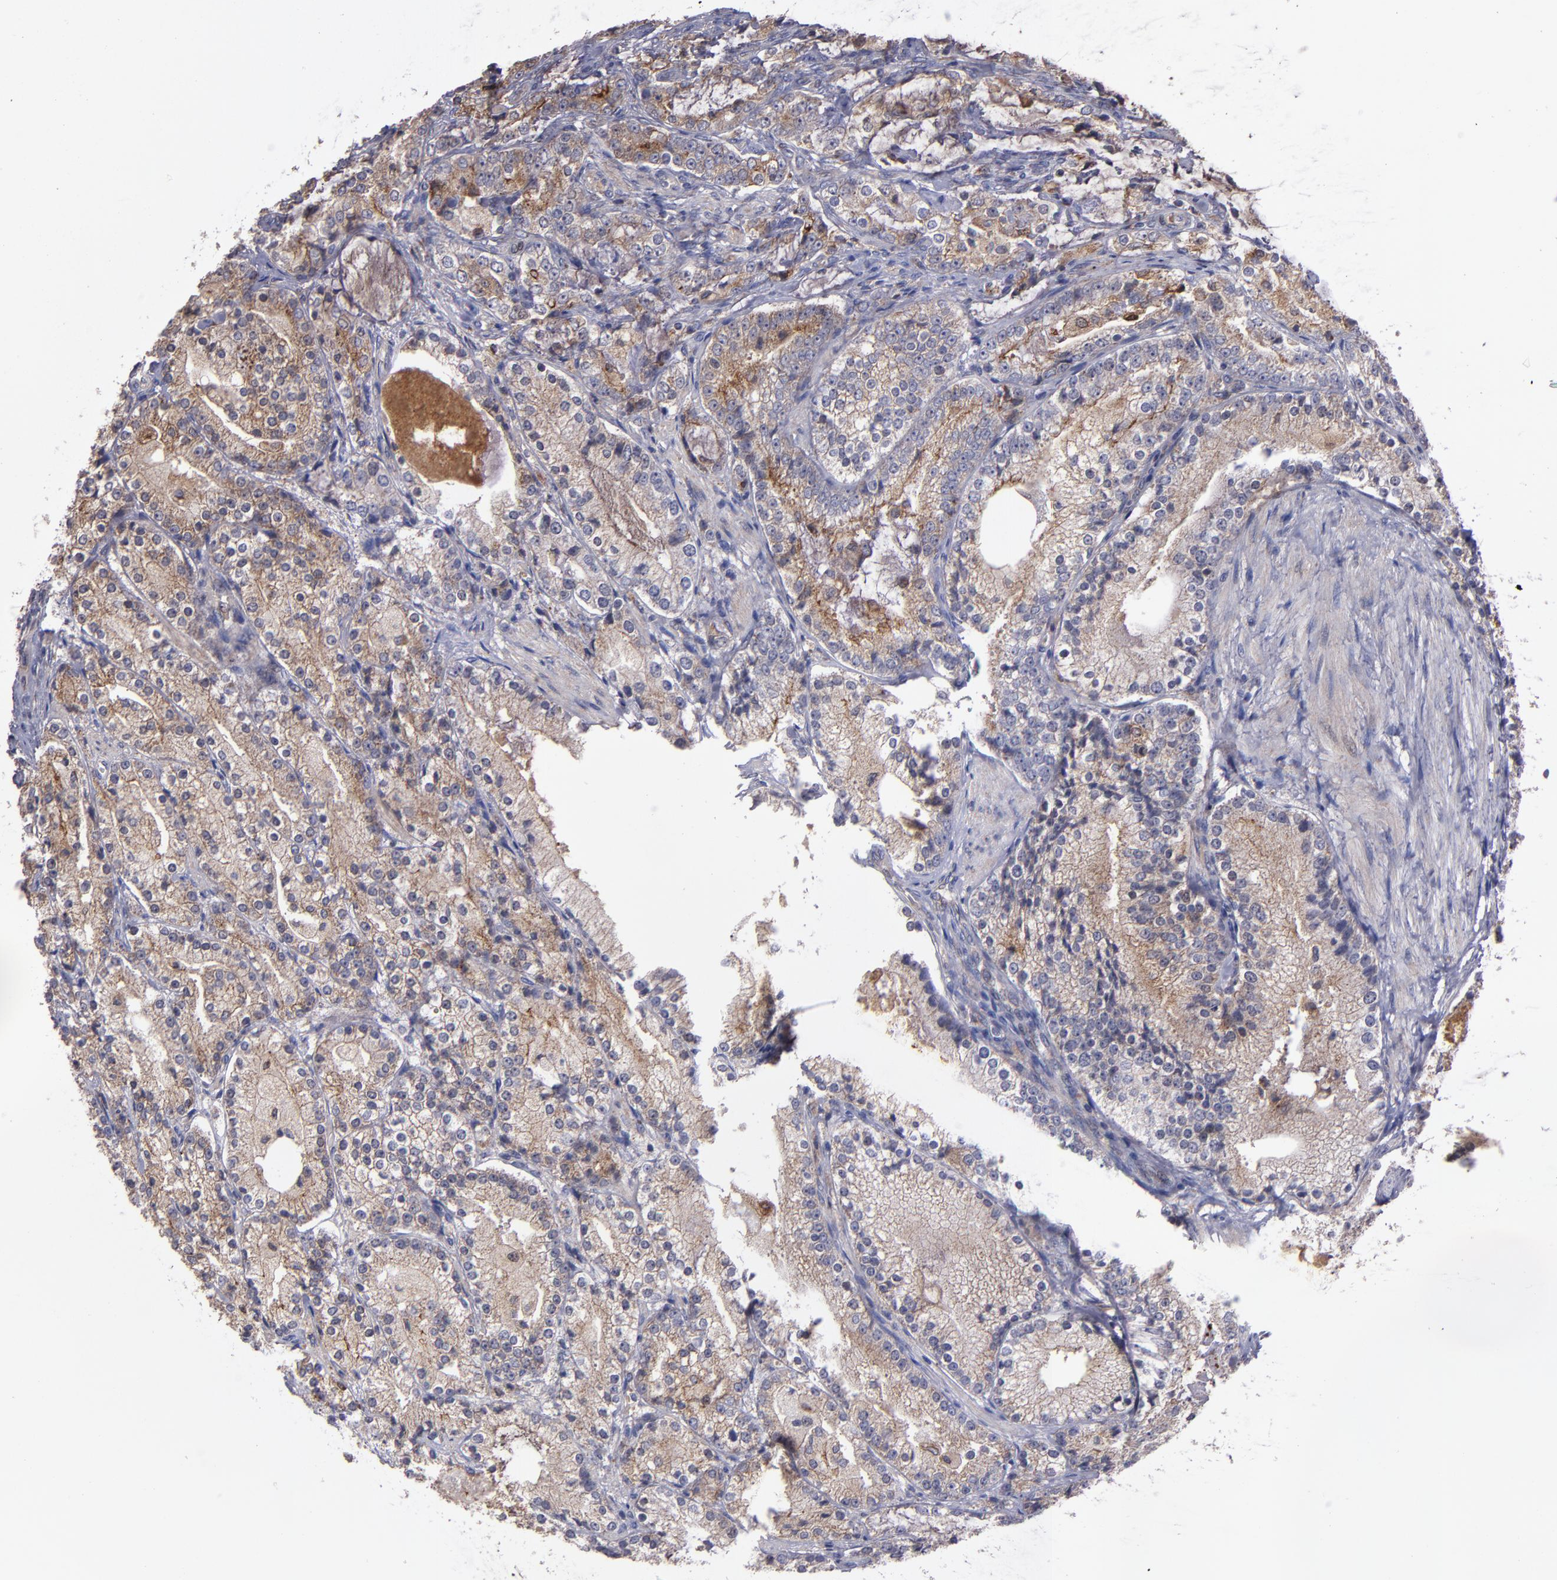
{"staining": {"intensity": "weak", "quantity": ">75%", "location": "cytoplasmic/membranous"}, "tissue": "prostate cancer", "cell_type": "Tumor cells", "image_type": "cancer", "snomed": [{"axis": "morphology", "description": "Adenocarcinoma, High grade"}, {"axis": "topography", "description": "Prostate"}], "caption": "This is an image of immunohistochemistry (IHC) staining of prostate cancer, which shows weak staining in the cytoplasmic/membranous of tumor cells.", "gene": "IFIH1", "patient": {"sex": "male", "age": 63}}